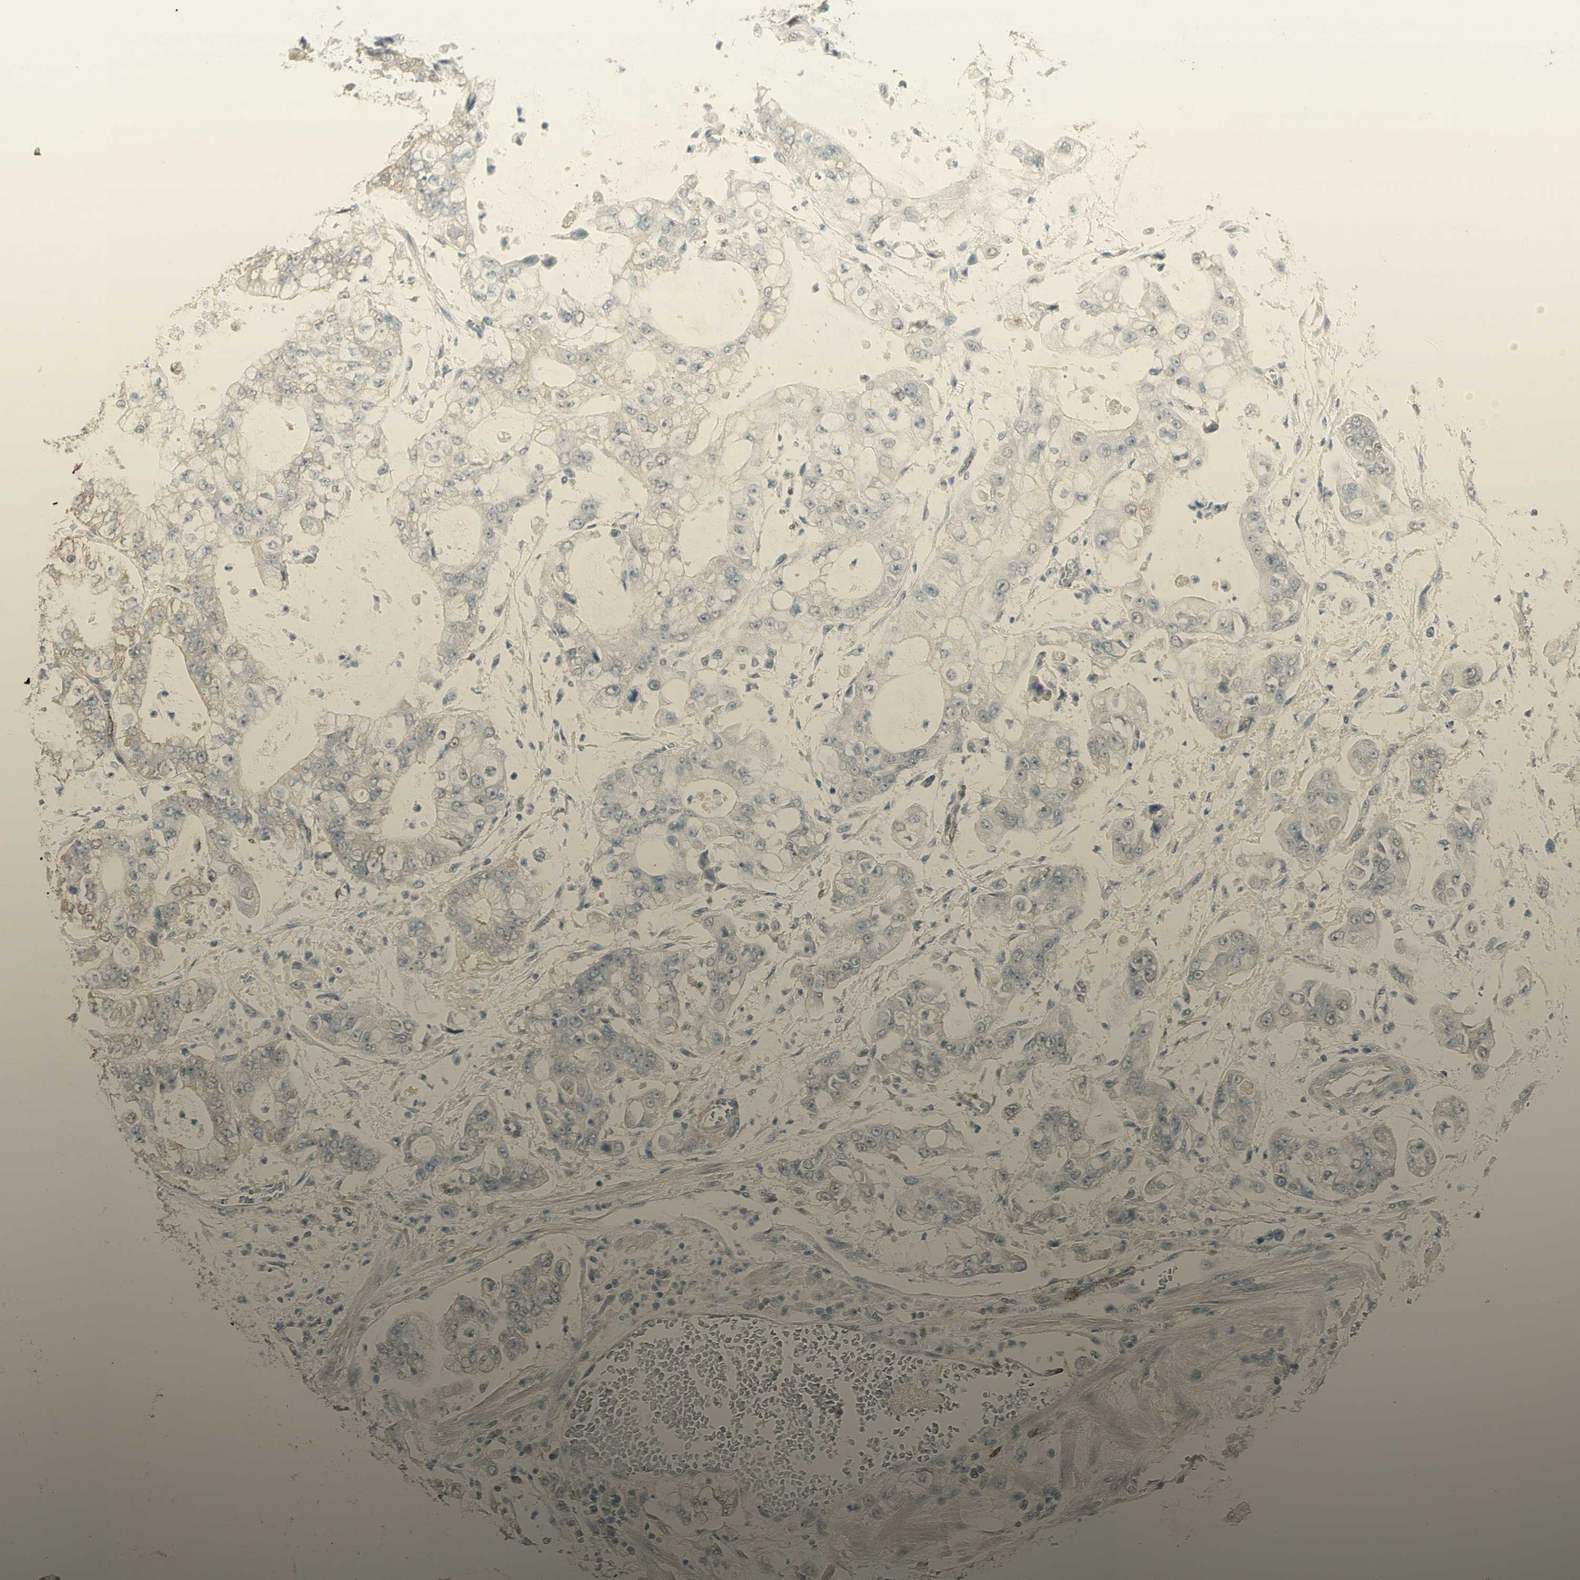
{"staining": {"intensity": "negative", "quantity": "none", "location": "none"}, "tissue": "stomach cancer", "cell_type": "Tumor cells", "image_type": "cancer", "snomed": [{"axis": "morphology", "description": "Adenocarcinoma, NOS"}, {"axis": "topography", "description": "Stomach"}], "caption": "A photomicrograph of human stomach adenocarcinoma is negative for staining in tumor cells.", "gene": "MUC3A", "patient": {"sex": "male", "age": 76}}